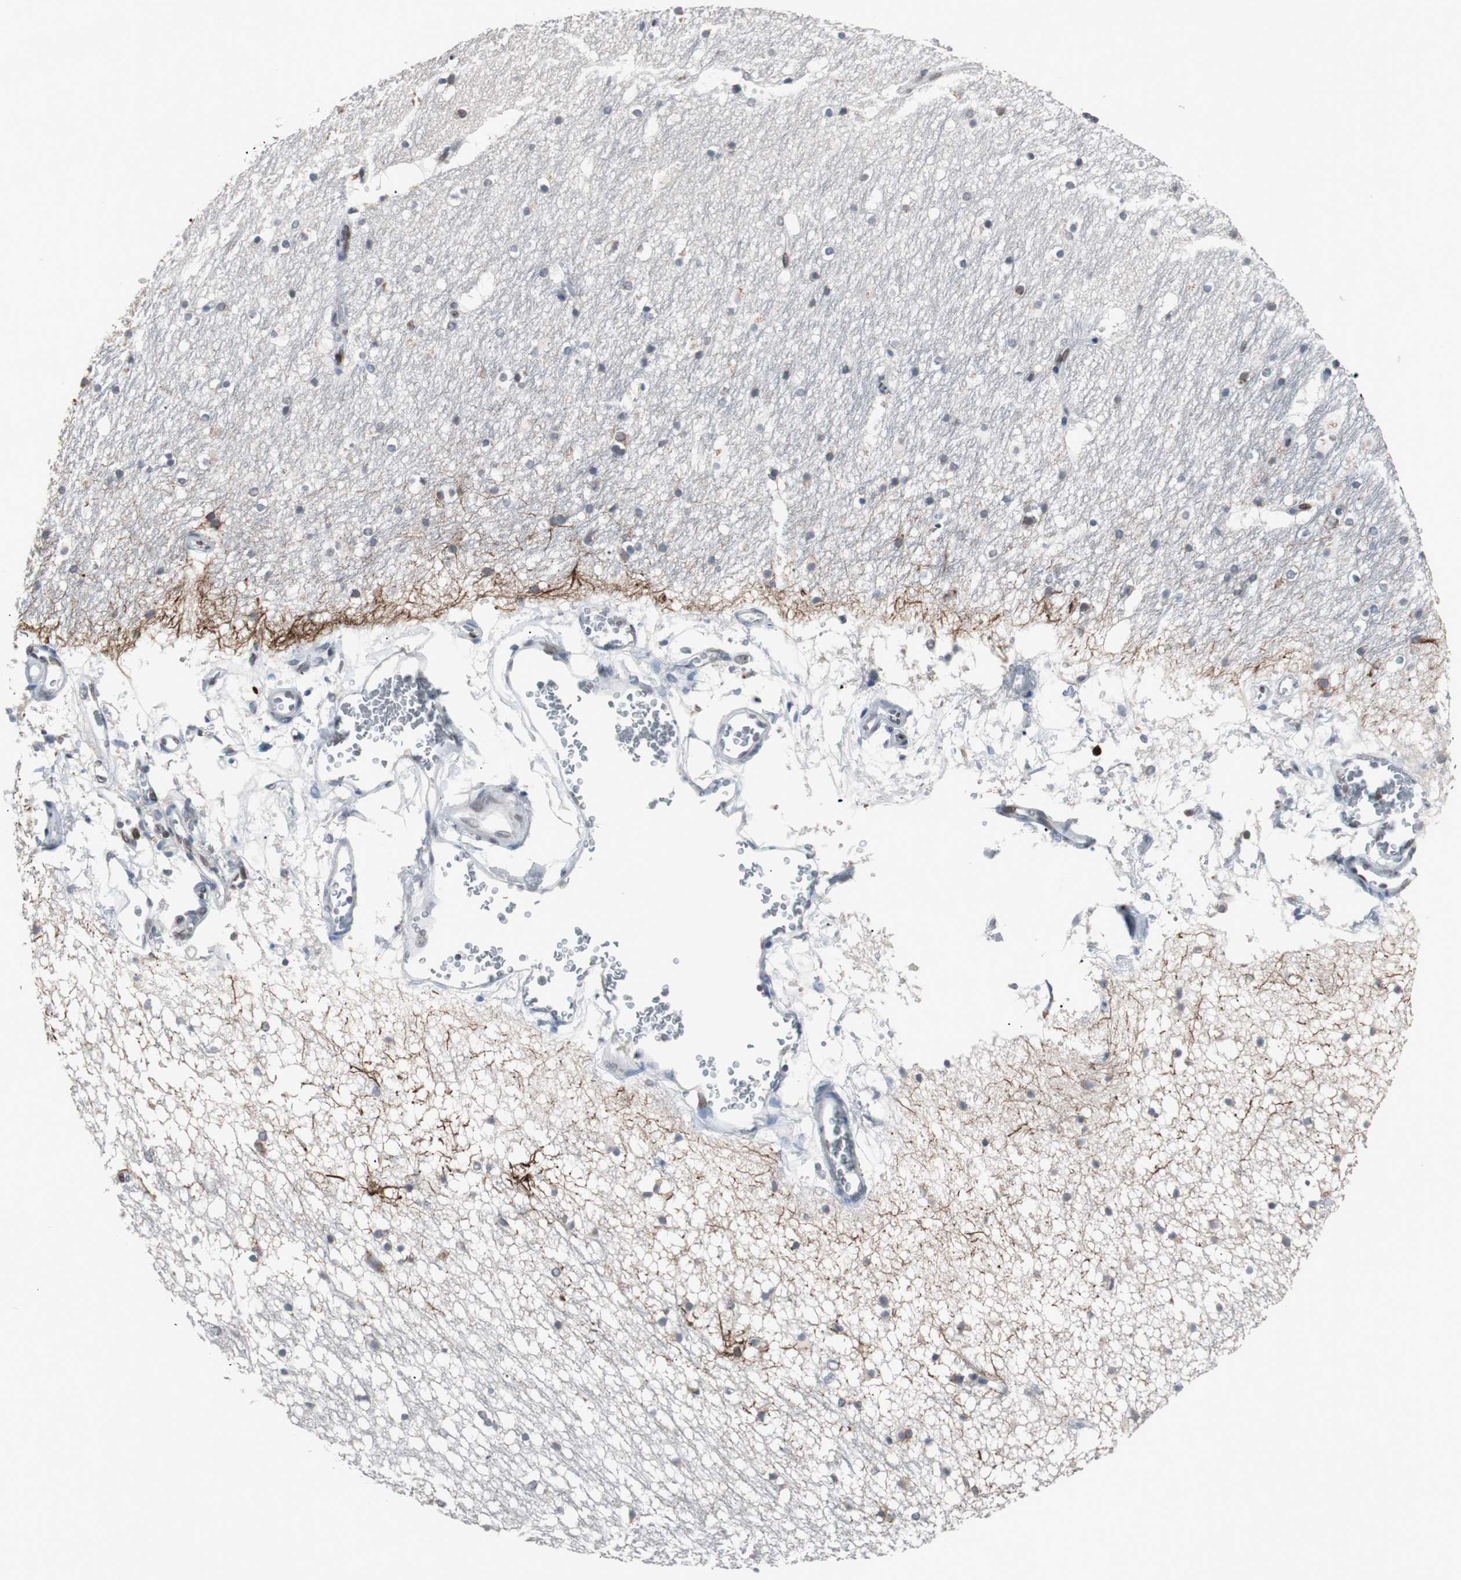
{"staining": {"intensity": "moderate", "quantity": "25%-75%", "location": "cytoplasmic/membranous"}, "tissue": "hippocampus", "cell_type": "Glial cells", "image_type": "normal", "snomed": [{"axis": "morphology", "description": "Normal tissue, NOS"}, {"axis": "topography", "description": "Hippocampus"}], "caption": "Immunohistochemical staining of benign human hippocampus shows medium levels of moderate cytoplasmic/membranous staining in about 25%-75% of glial cells.", "gene": "ZNF396", "patient": {"sex": "male", "age": 45}}